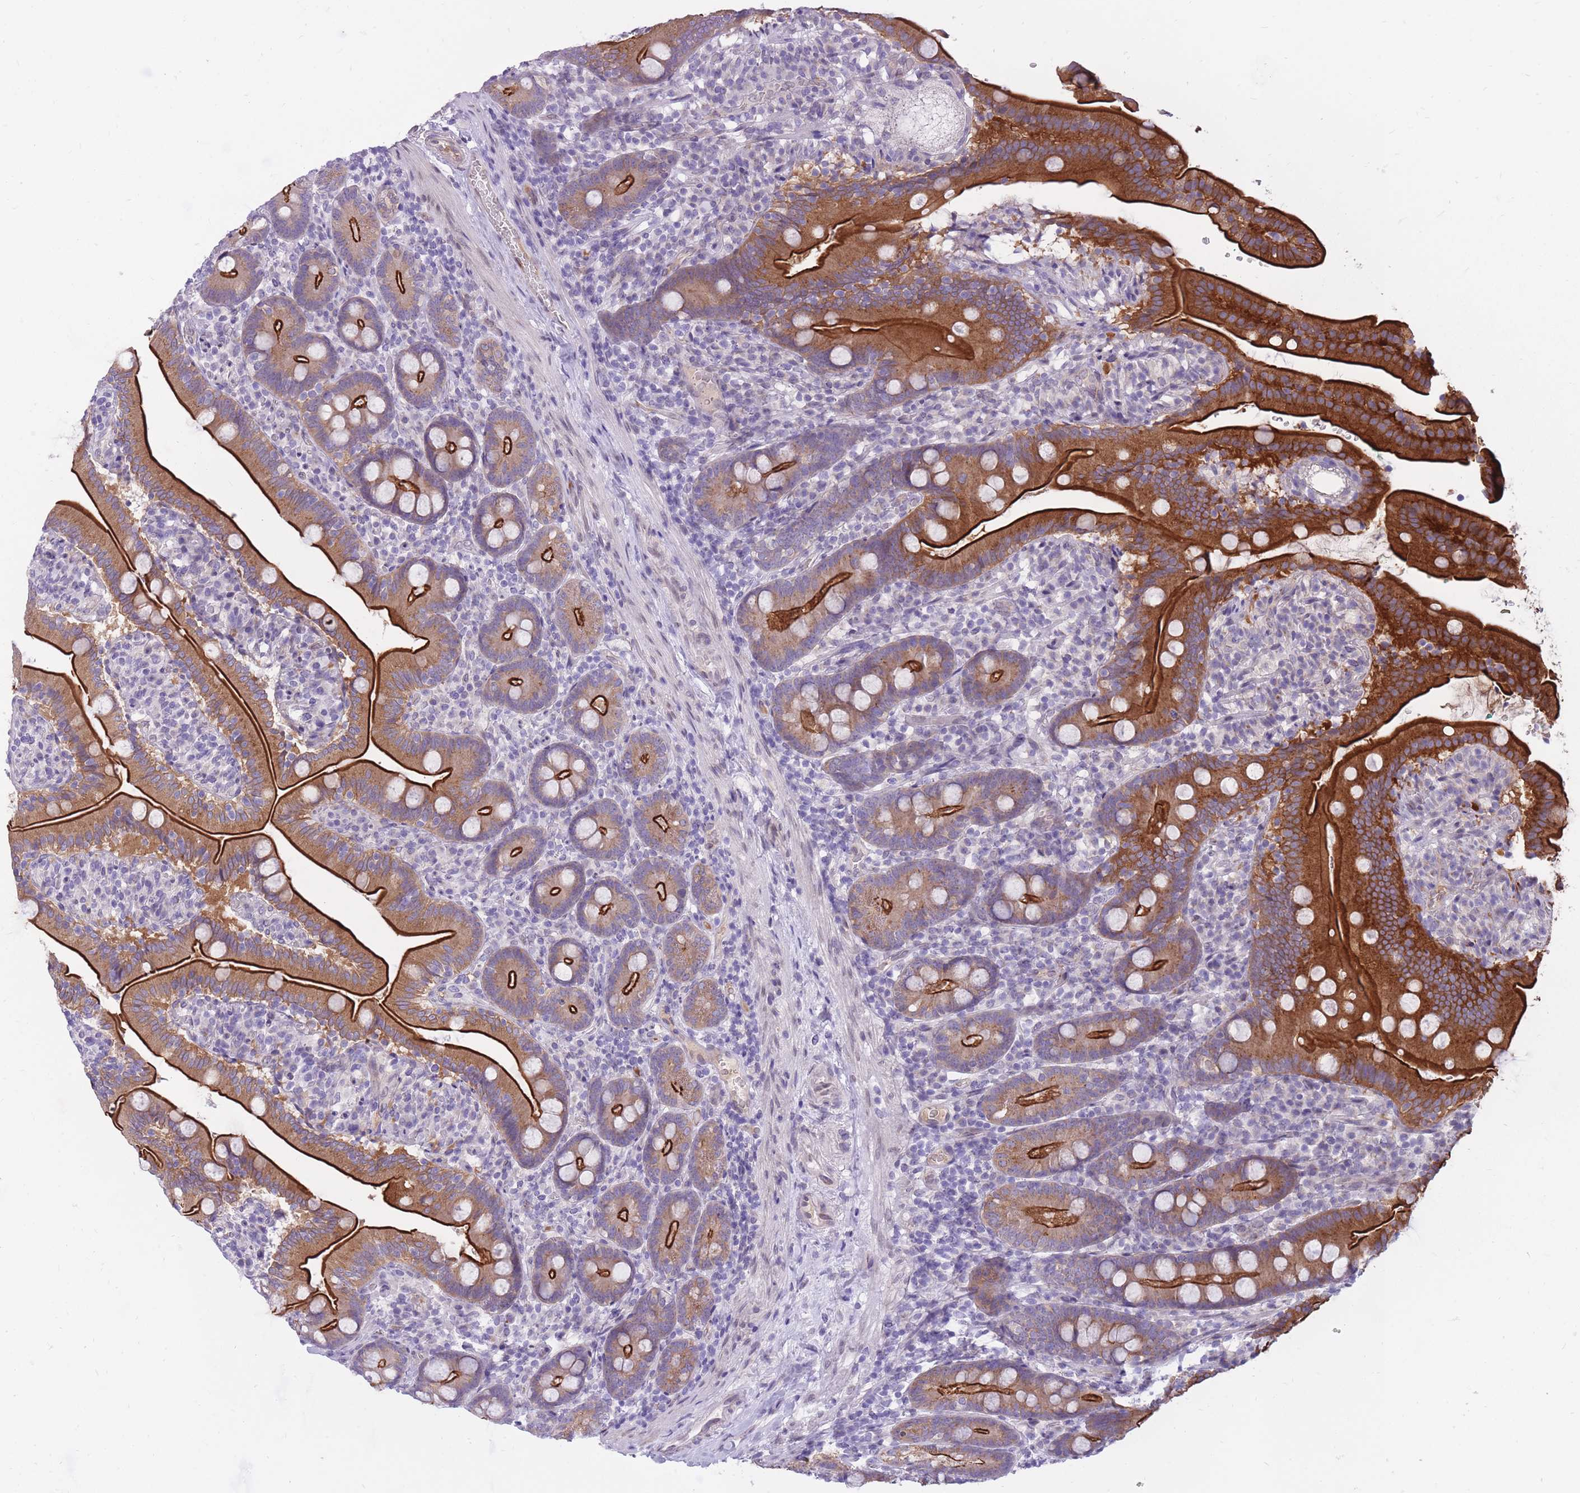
{"staining": {"intensity": "strong", "quantity": ">75%", "location": "cytoplasmic/membranous"}, "tissue": "duodenum", "cell_type": "Glandular cells", "image_type": "normal", "snomed": [{"axis": "morphology", "description": "Normal tissue, NOS"}, {"axis": "topography", "description": "Duodenum"}], "caption": "Strong cytoplasmic/membranous positivity for a protein is present in about >75% of glandular cells of normal duodenum using IHC.", "gene": "HOOK2", "patient": {"sex": "female", "age": 67}}